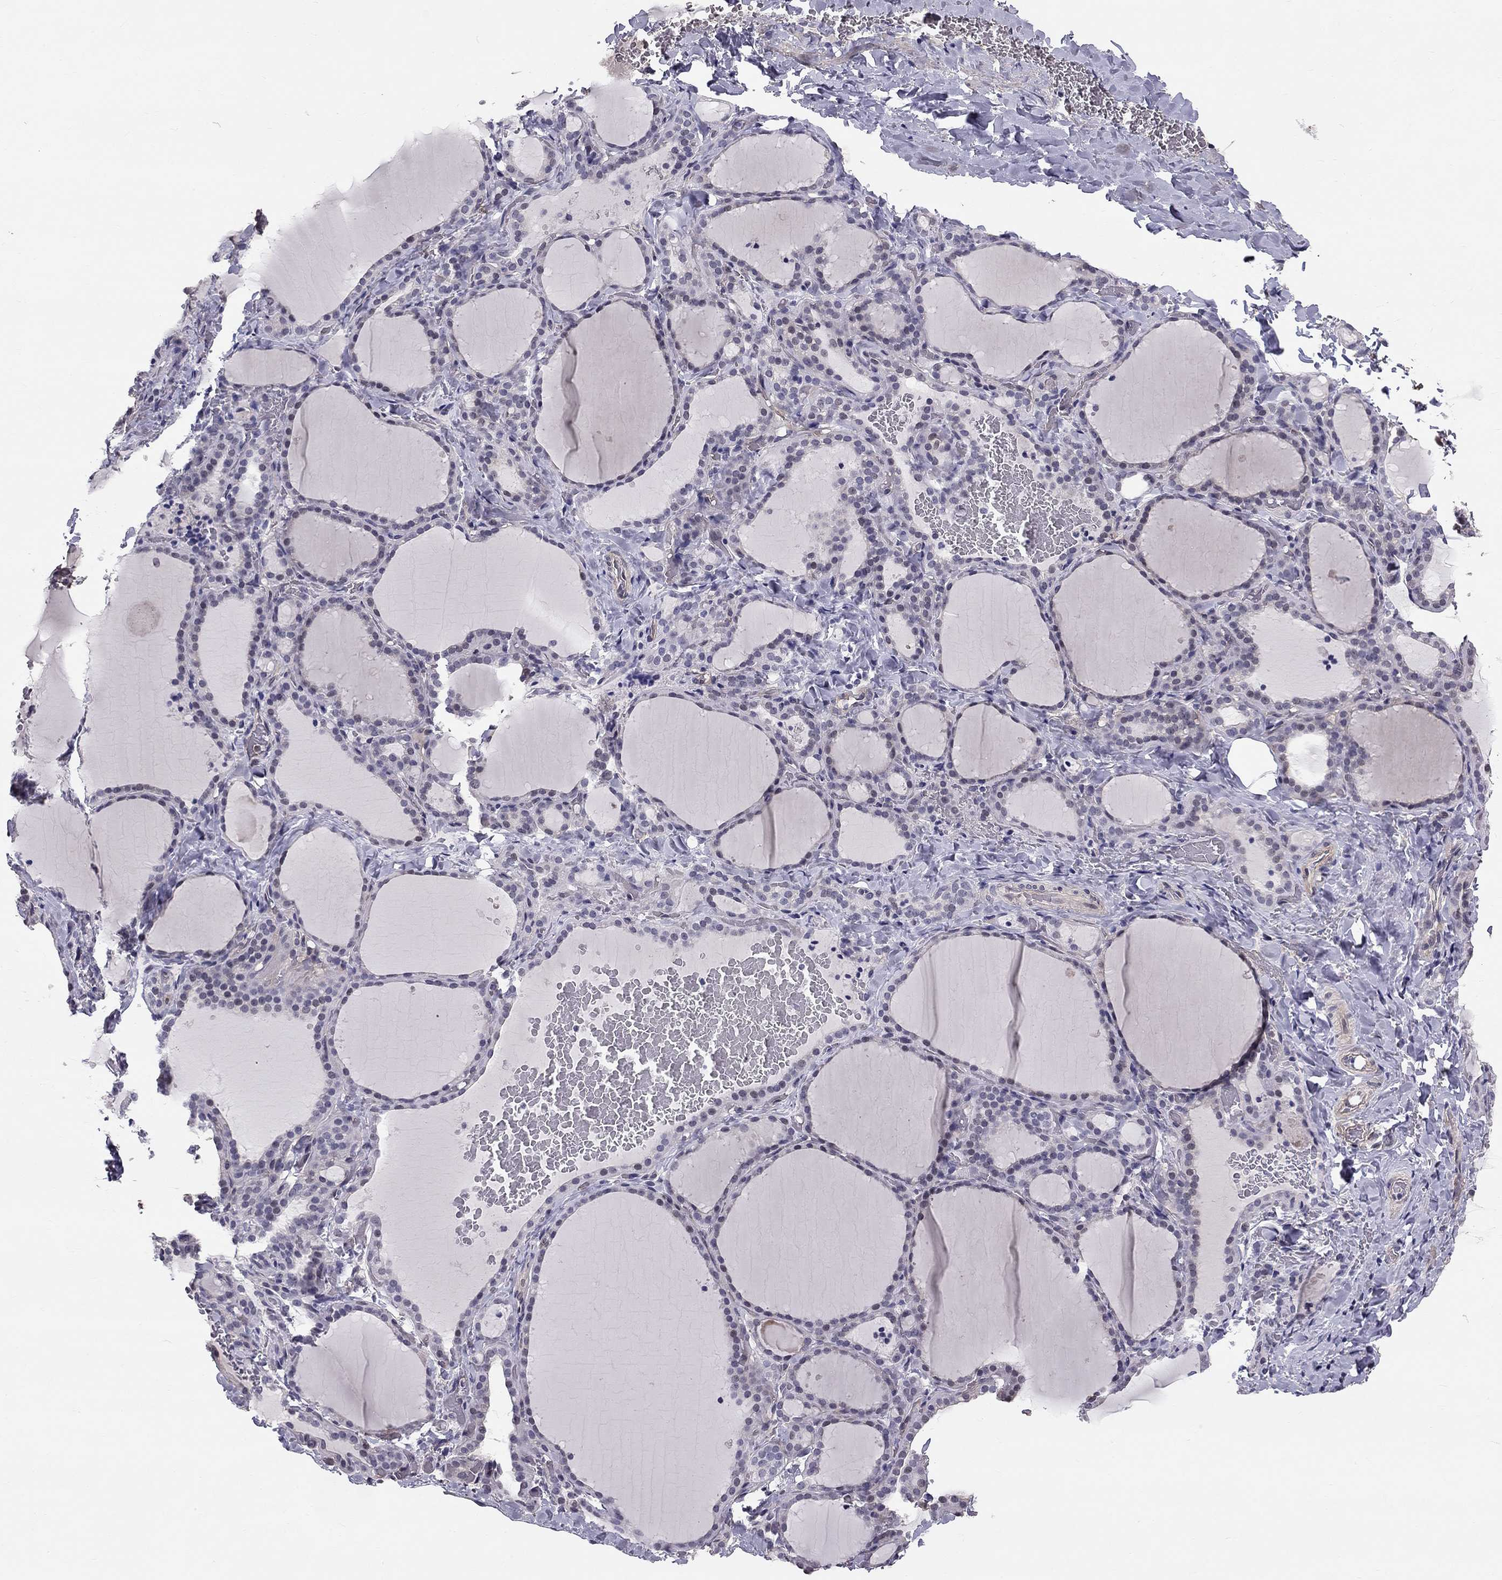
{"staining": {"intensity": "negative", "quantity": "none", "location": "none"}, "tissue": "thyroid gland", "cell_type": "Glandular cells", "image_type": "normal", "snomed": [{"axis": "morphology", "description": "Normal tissue, NOS"}, {"axis": "topography", "description": "Thyroid gland"}], "caption": "Micrograph shows no protein positivity in glandular cells of benign thyroid gland. (DAB (3,3'-diaminobenzidine) immunohistochemistry with hematoxylin counter stain).", "gene": "GJB4", "patient": {"sex": "female", "age": 22}}